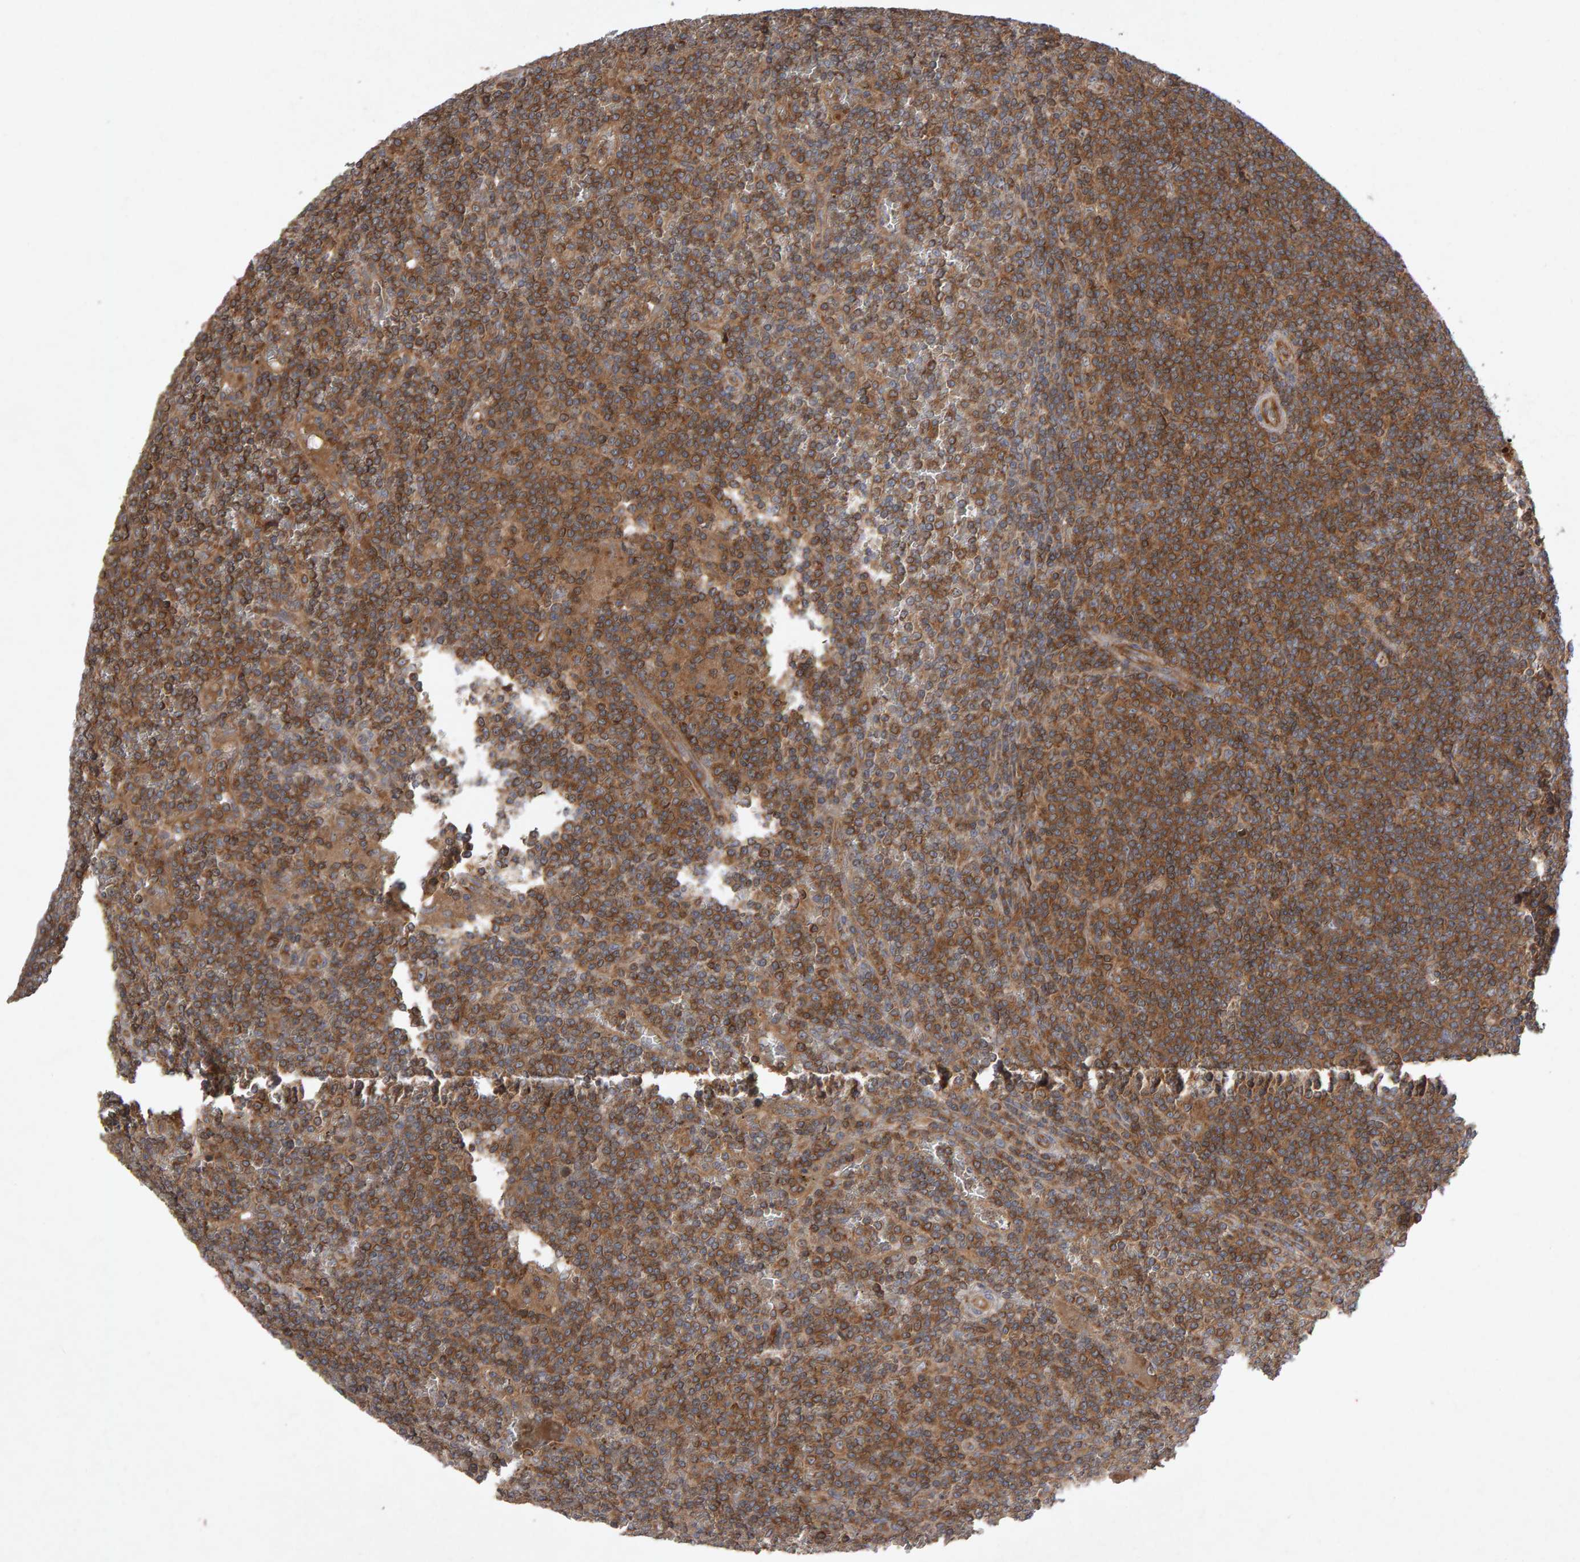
{"staining": {"intensity": "moderate", "quantity": ">75%", "location": "cytoplasmic/membranous"}, "tissue": "lymphoma", "cell_type": "Tumor cells", "image_type": "cancer", "snomed": [{"axis": "morphology", "description": "Malignant lymphoma, non-Hodgkin's type, Low grade"}, {"axis": "topography", "description": "Spleen"}], "caption": "Human lymphoma stained with a protein marker exhibits moderate staining in tumor cells.", "gene": "PGS1", "patient": {"sex": "female", "age": 19}}